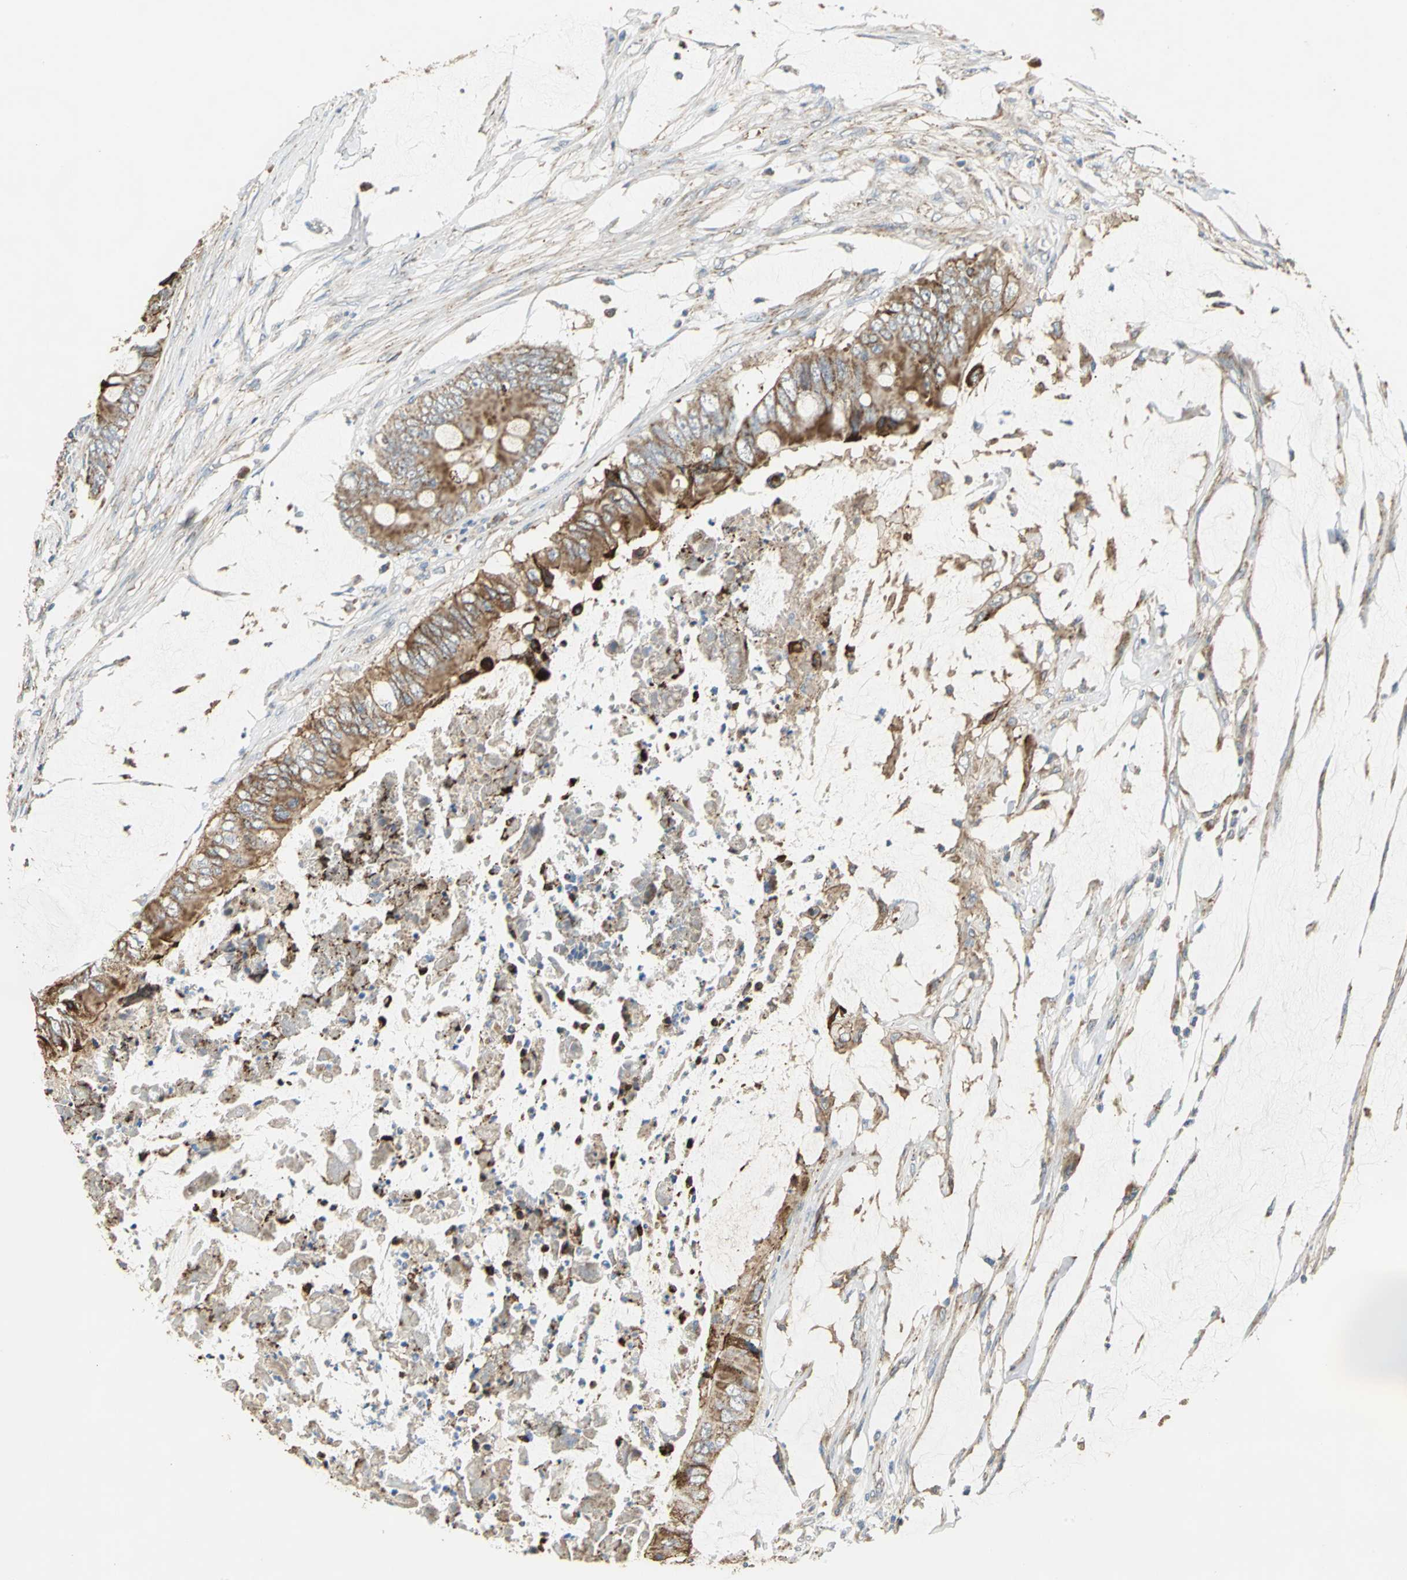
{"staining": {"intensity": "strong", "quantity": ">75%", "location": "cytoplasmic/membranous"}, "tissue": "colorectal cancer", "cell_type": "Tumor cells", "image_type": "cancer", "snomed": [{"axis": "morphology", "description": "Normal tissue, NOS"}, {"axis": "morphology", "description": "Adenocarcinoma, NOS"}, {"axis": "topography", "description": "Rectum"}, {"axis": "topography", "description": "Peripheral nerve tissue"}], "caption": "Colorectal cancer (adenocarcinoma) was stained to show a protein in brown. There is high levels of strong cytoplasmic/membranous positivity in about >75% of tumor cells. (DAB (3,3'-diaminobenzidine) = brown stain, brightfield microscopy at high magnification).", "gene": "NDUFB5", "patient": {"sex": "female", "age": 77}}